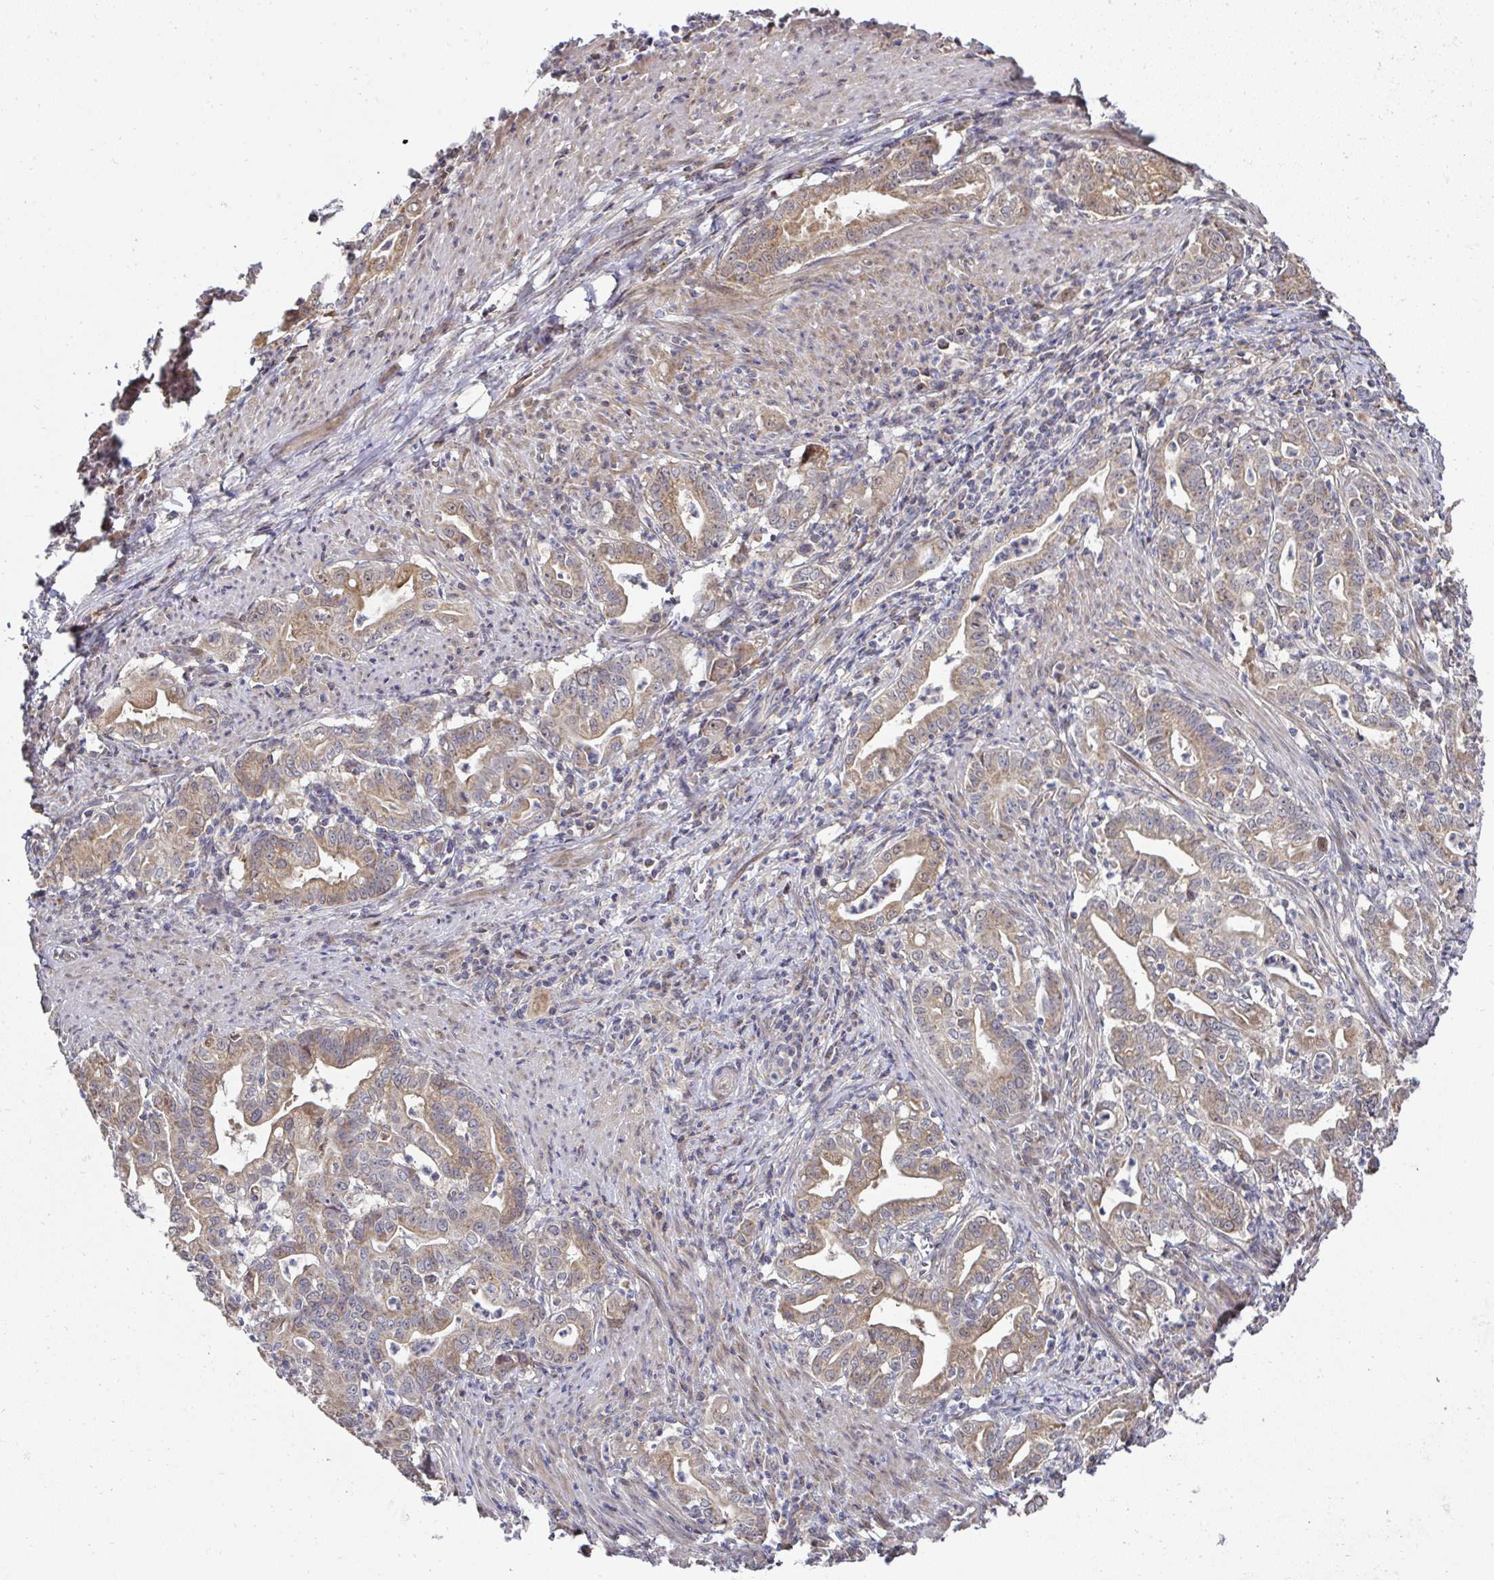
{"staining": {"intensity": "moderate", "quantity": ">75%", "location": "cytoplasmic/membranous"}, "tissue": "stomach cancer", "cell_type": "Tumor cells", "image_type": "cancer", "snomed": [{"axis": "morphology", "description": "Adenocarcinoma, NOS"}, {"axis": "topography", "description": "Stomach, upper"}], "caption": "Human adenocarcinoma (stomach) stained for a protein (brown) displays moderate cytoplasmic/membranous positive staining in approximately >75% of tumor cells.", "gene": "AGTPBP1", "patient": {"sex": "female", "age": 79}}